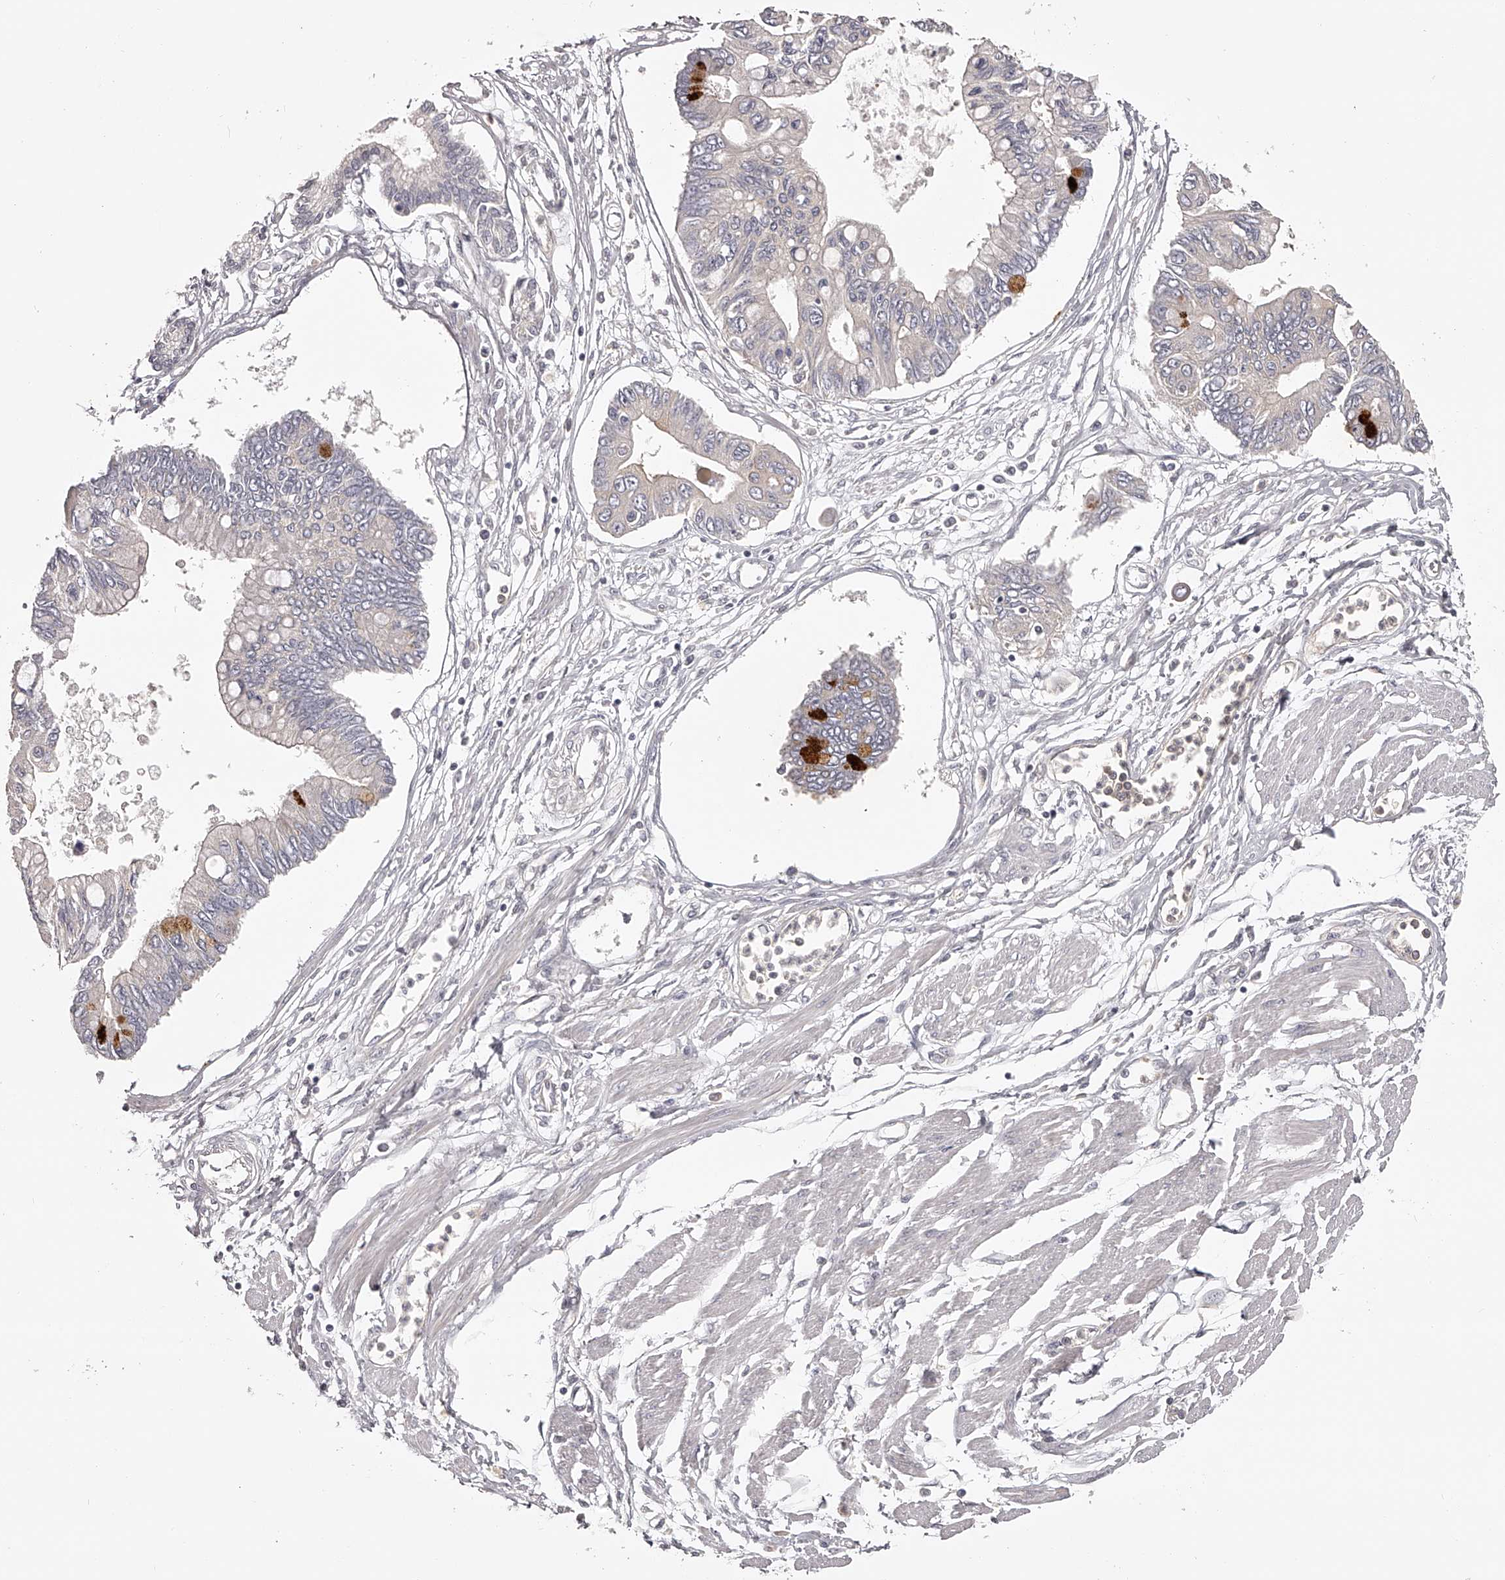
{"staining": {"intensity": "moderate", "quantity": "<25%", "location": "cytoplasmic/membranous"}, "tissue": "pancreatic cancer", "cell_type": "Tumor cells", "image_type": "cancer", "snomed": [{"axis": "morphology", "description": "Adenocarcinoma, NOS"}, {"axis": "topography", "description": "Pancreas"}], "caption": "Immunohistochemical staining of human pancreatic cancer (adenocarcinoma) demonstrates low levels of moderate cytoplasmic/membranous protein expression in approximately <25% of tumor cells.", "gene": "TNN", "patient": {"sex": "female", "age": 77}}